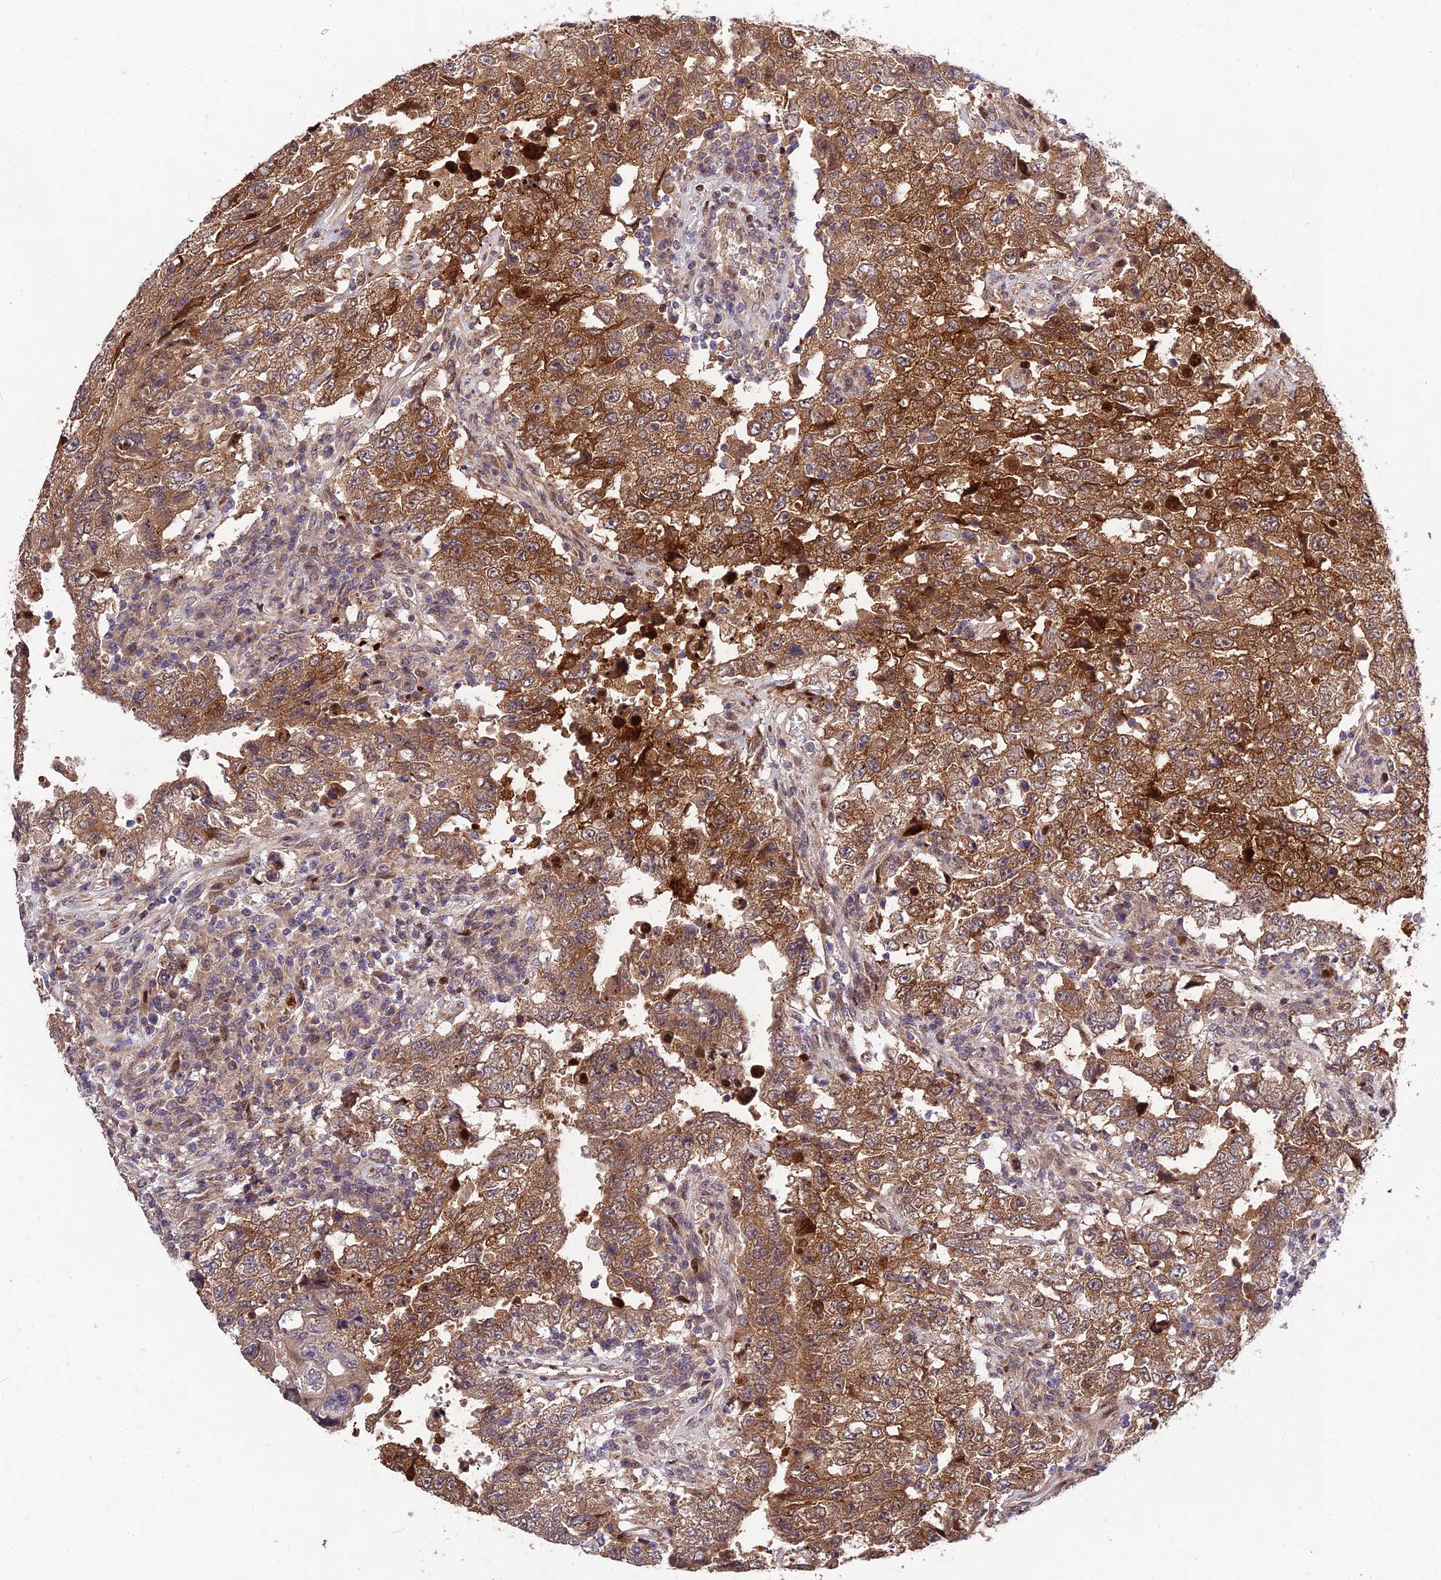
{"staining": {"intensity": "moderate", "quantity": ">75%", "location": "cytoplasmic/membranous"}, "tissue": "testis cancer", "cell_type": "Tumor cells", "image_type": "cancer", "snomed": [{"axis": "morphology", "description": "Carcinoma, Embryonal, NOS"}, {"axis": "topography", "description": "Testis"}], "caption": "Testis cancer (embryonal carcinoma) stained for a protein displays moderate cytoplasmic/membranous positivity in tumor cells. (IHC, brightfield microscopy, high magnification).", "gene": "MKKS", "patient": {"sex": "male", "age": 26}}